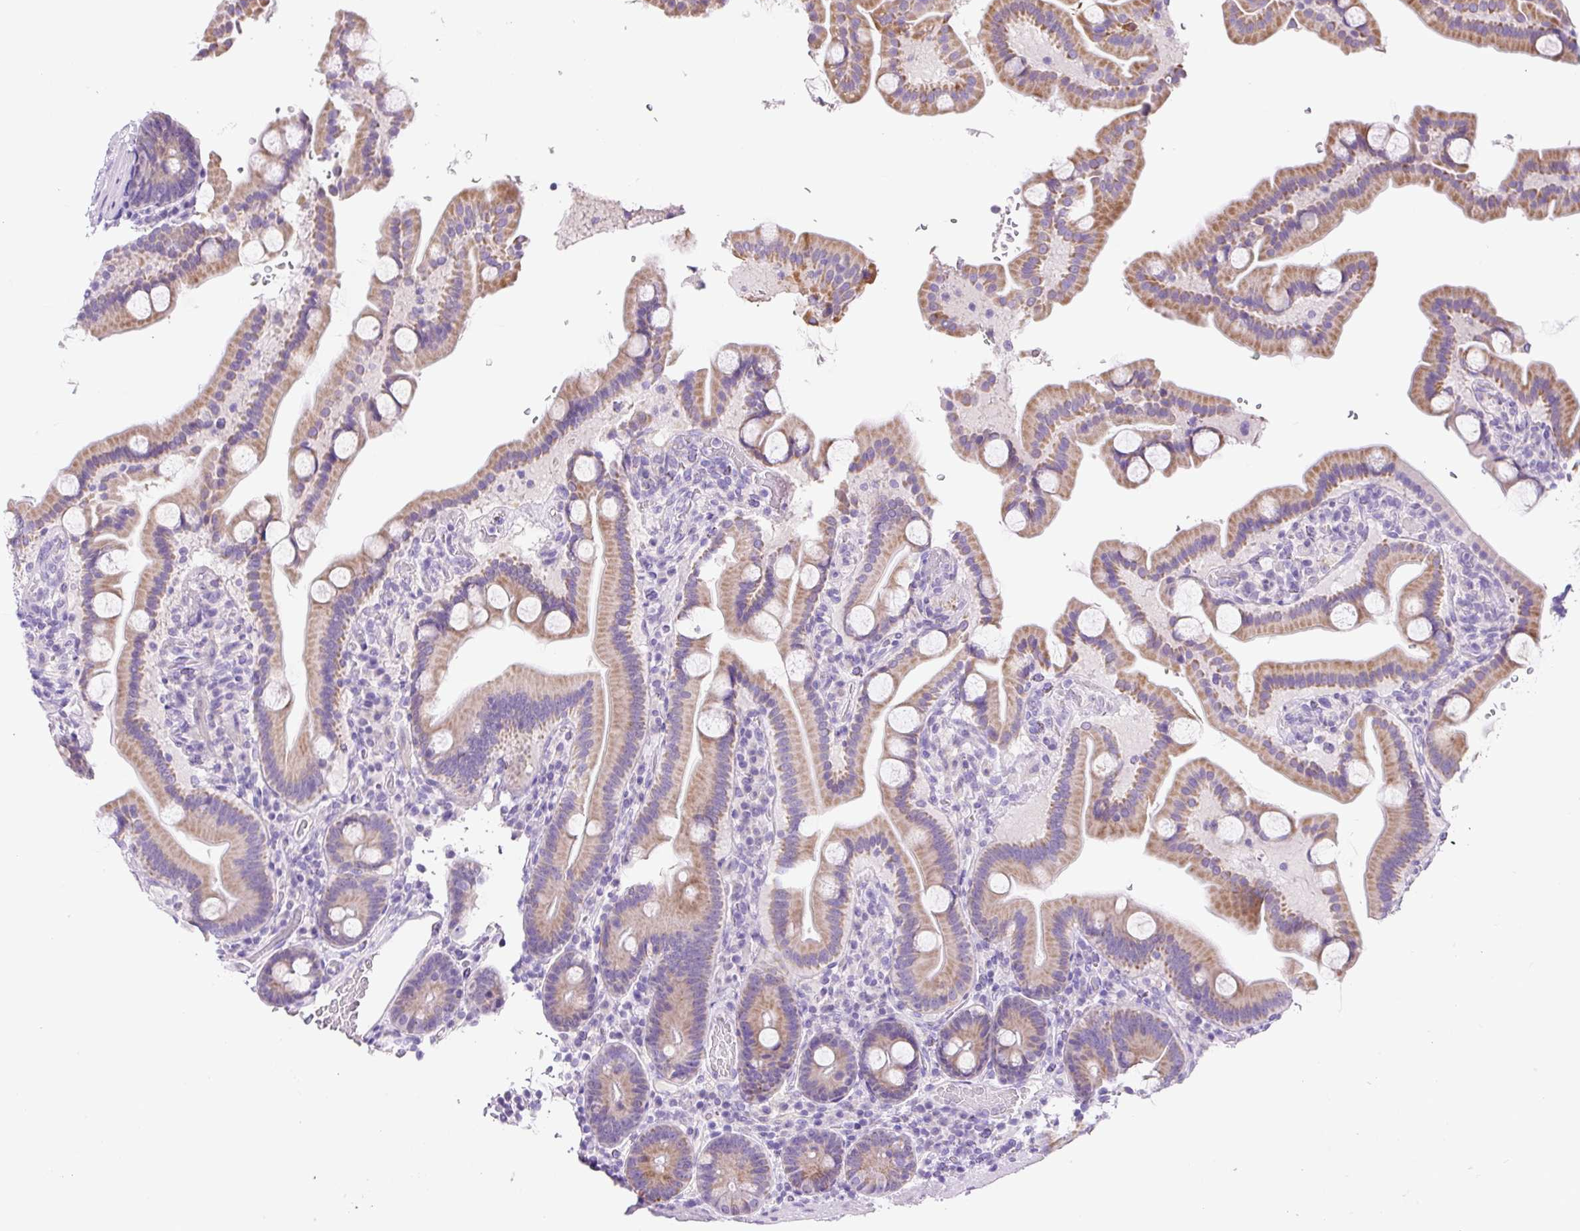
{"staining": {"intensity": "moderate", "quantity": "25%-75%", "location": "cytoplasmic/membranous"}, "tissue": "duodenum", "cell_type": "Glandular cells", "image_type": "normal", "snomed": [{"axis": "morphology", "description": "Normal tissue, NOS"}, {"axis": "topography", "description": "Duodenum"}], "caption": "Immunohistochemical staining of normal duodenum displays medium levels of moderate cytoplasmic/membranous positivity in about 25%-75% of glandular cells. The protein is shown in brown color, while the nuclei are stained blue.", "gene": "NDST3", "patient": {"sex": "male", "age": 55}}